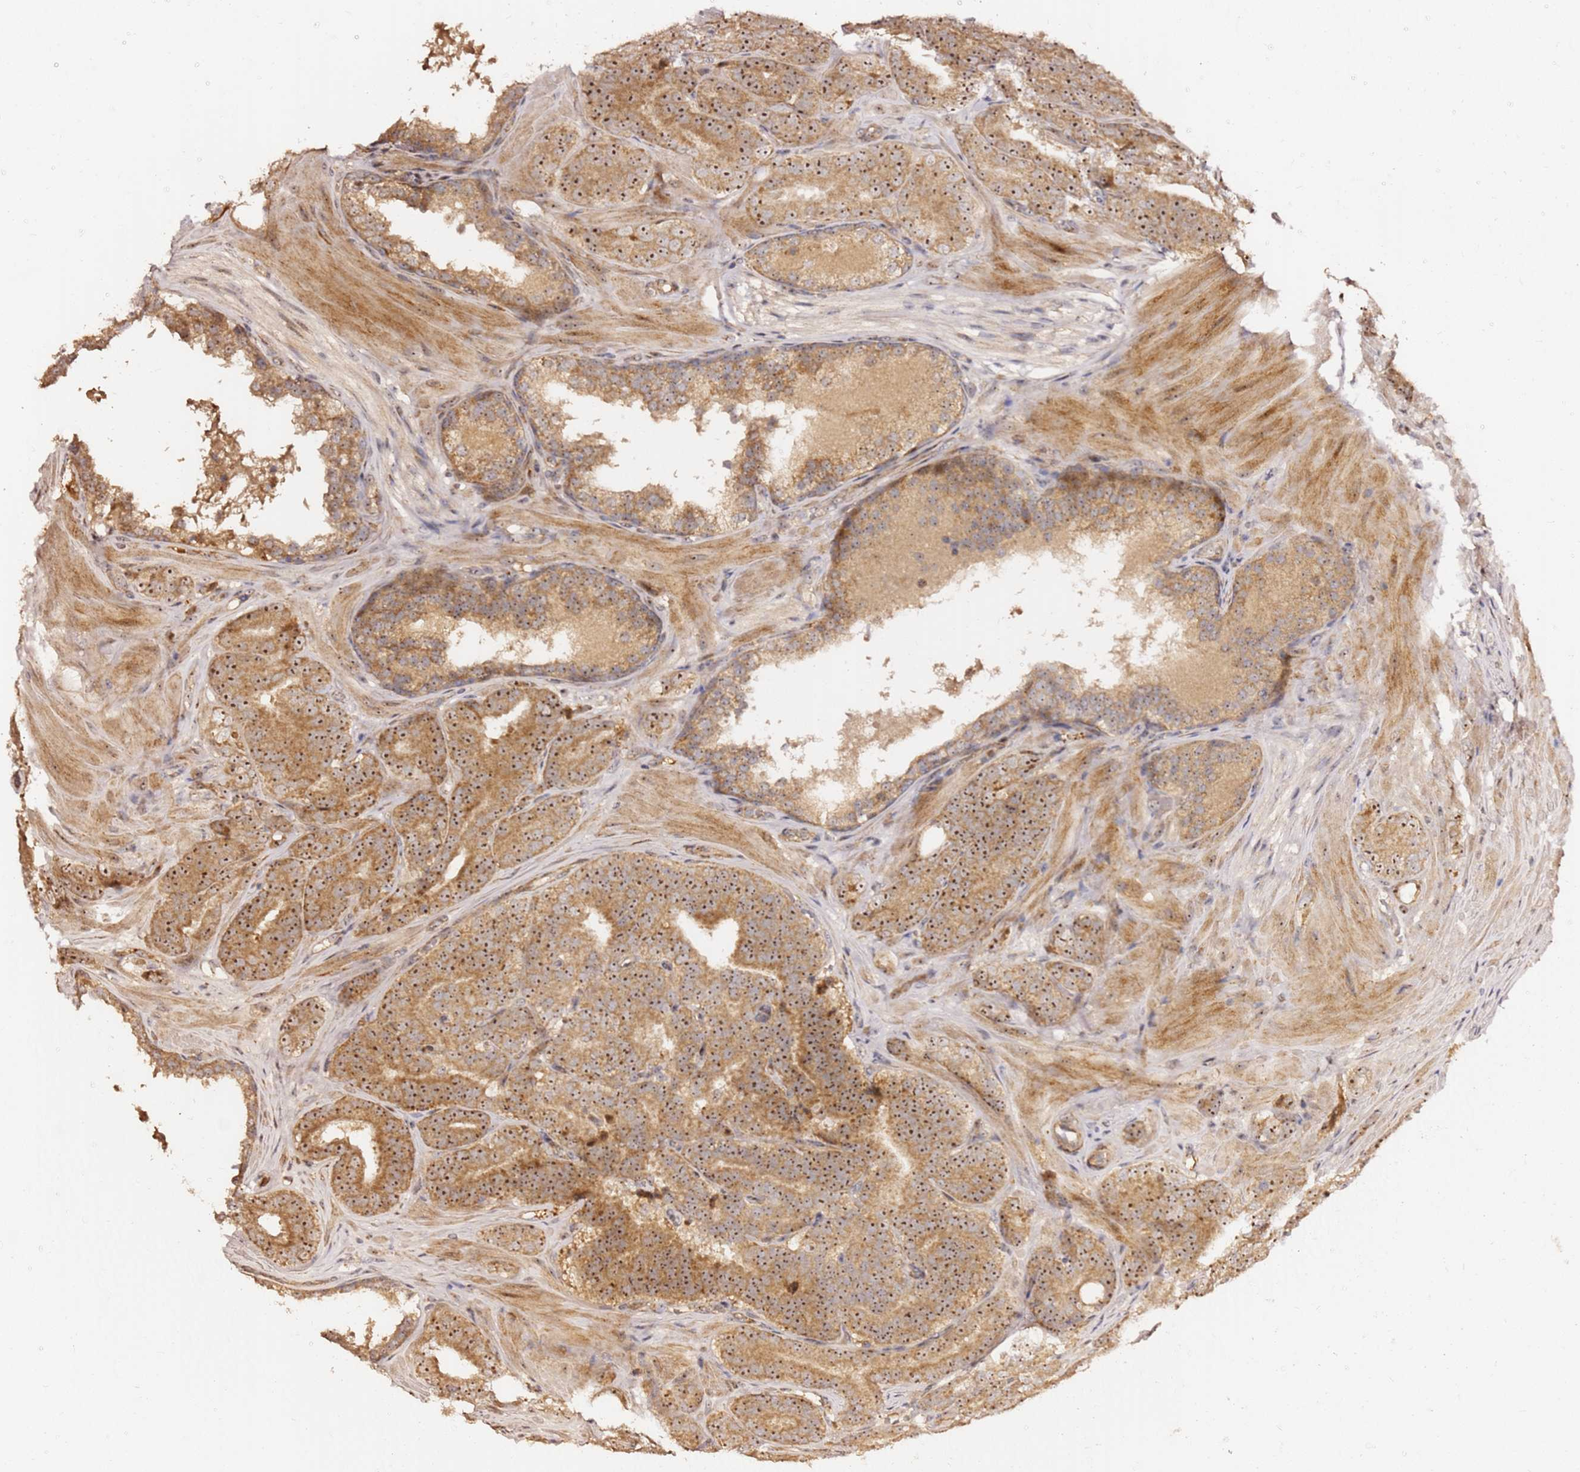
{"staining": {"intensity": "moderate", "quantity": ">75%", "location": "cytoplasmic/membranous,nuclear"}, "tissue": "prostate cancer", "cell_type": "Tumor cells", "image_type": "cancer", "snomed": [{"axis": "morphology", "description": "Adenocarcinoma, High grade"}, {"axis": "topography", "description": "Prostate"}], "caption": "Adenocarcinoma (high-grade) (prostate) stained with a brown dye shows moderate cytoplasmic/membranous and nuclear positive positivity in approximately >75% of tumor cells.", "gene": "KIF25", "patient": {"sex": "male", "age": 63}}